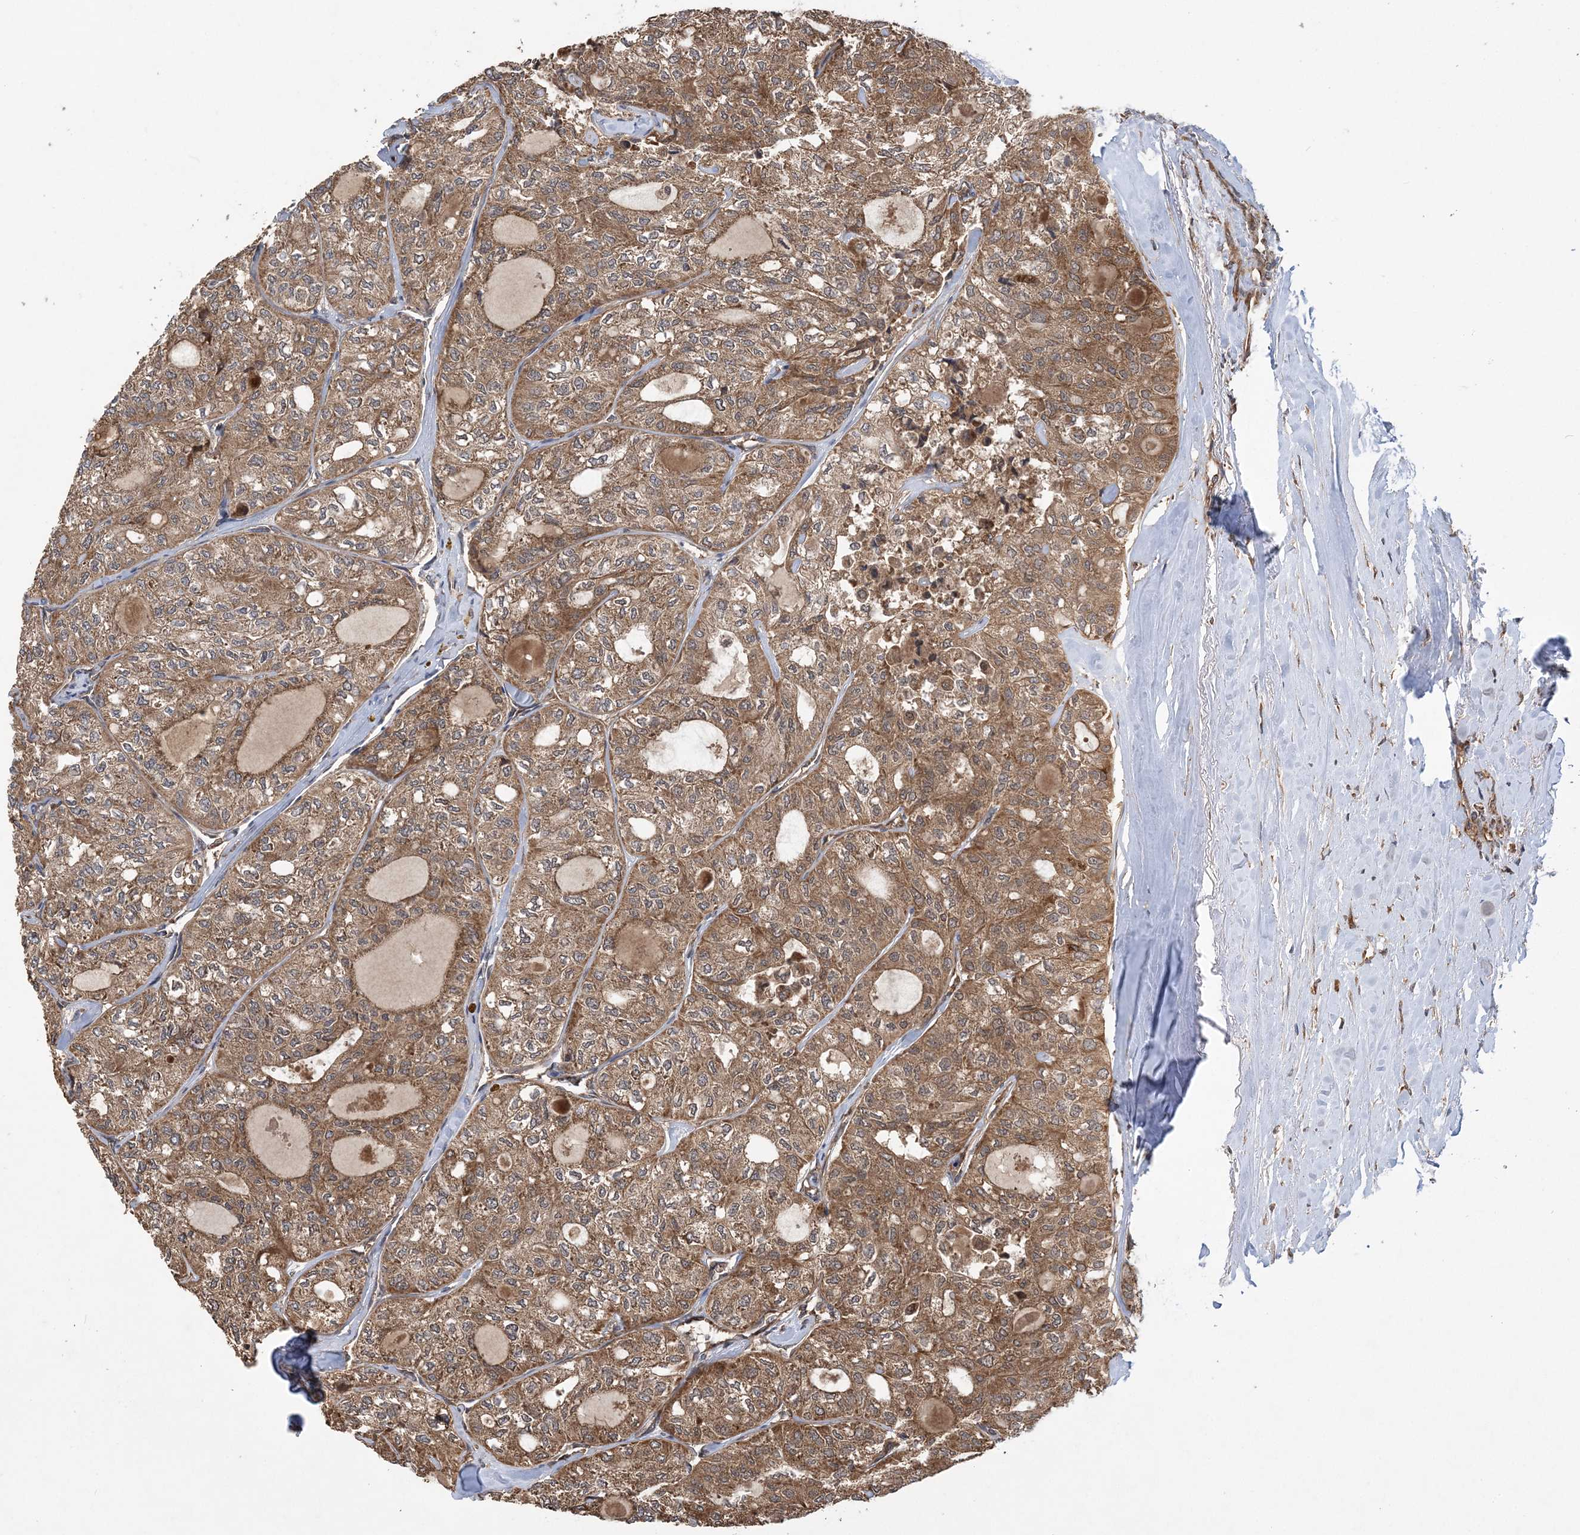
{"staining": {"intensity": "moderate", "quantity": ">75%", "location": "cytoplasmic/membranous"}, "tissue": "thyroid cancer", "cell_type": "Tumor cells", "image_type": "cancer", "snomed": [{"axis": "morphology", "description": "Follicular adenoma carcinoma, NOS"}, {"axis": "topography", "description": "Thyroid gland"}], "caption": "Protein expression by IHC exhibits moderate cytoplasmic/membranous expression in about >75% of tumor cells in thyroid cancer (follicular adenoma carcinoma).", "gene": "ATG3", "patient": {"sex": "male", "age": 75}}